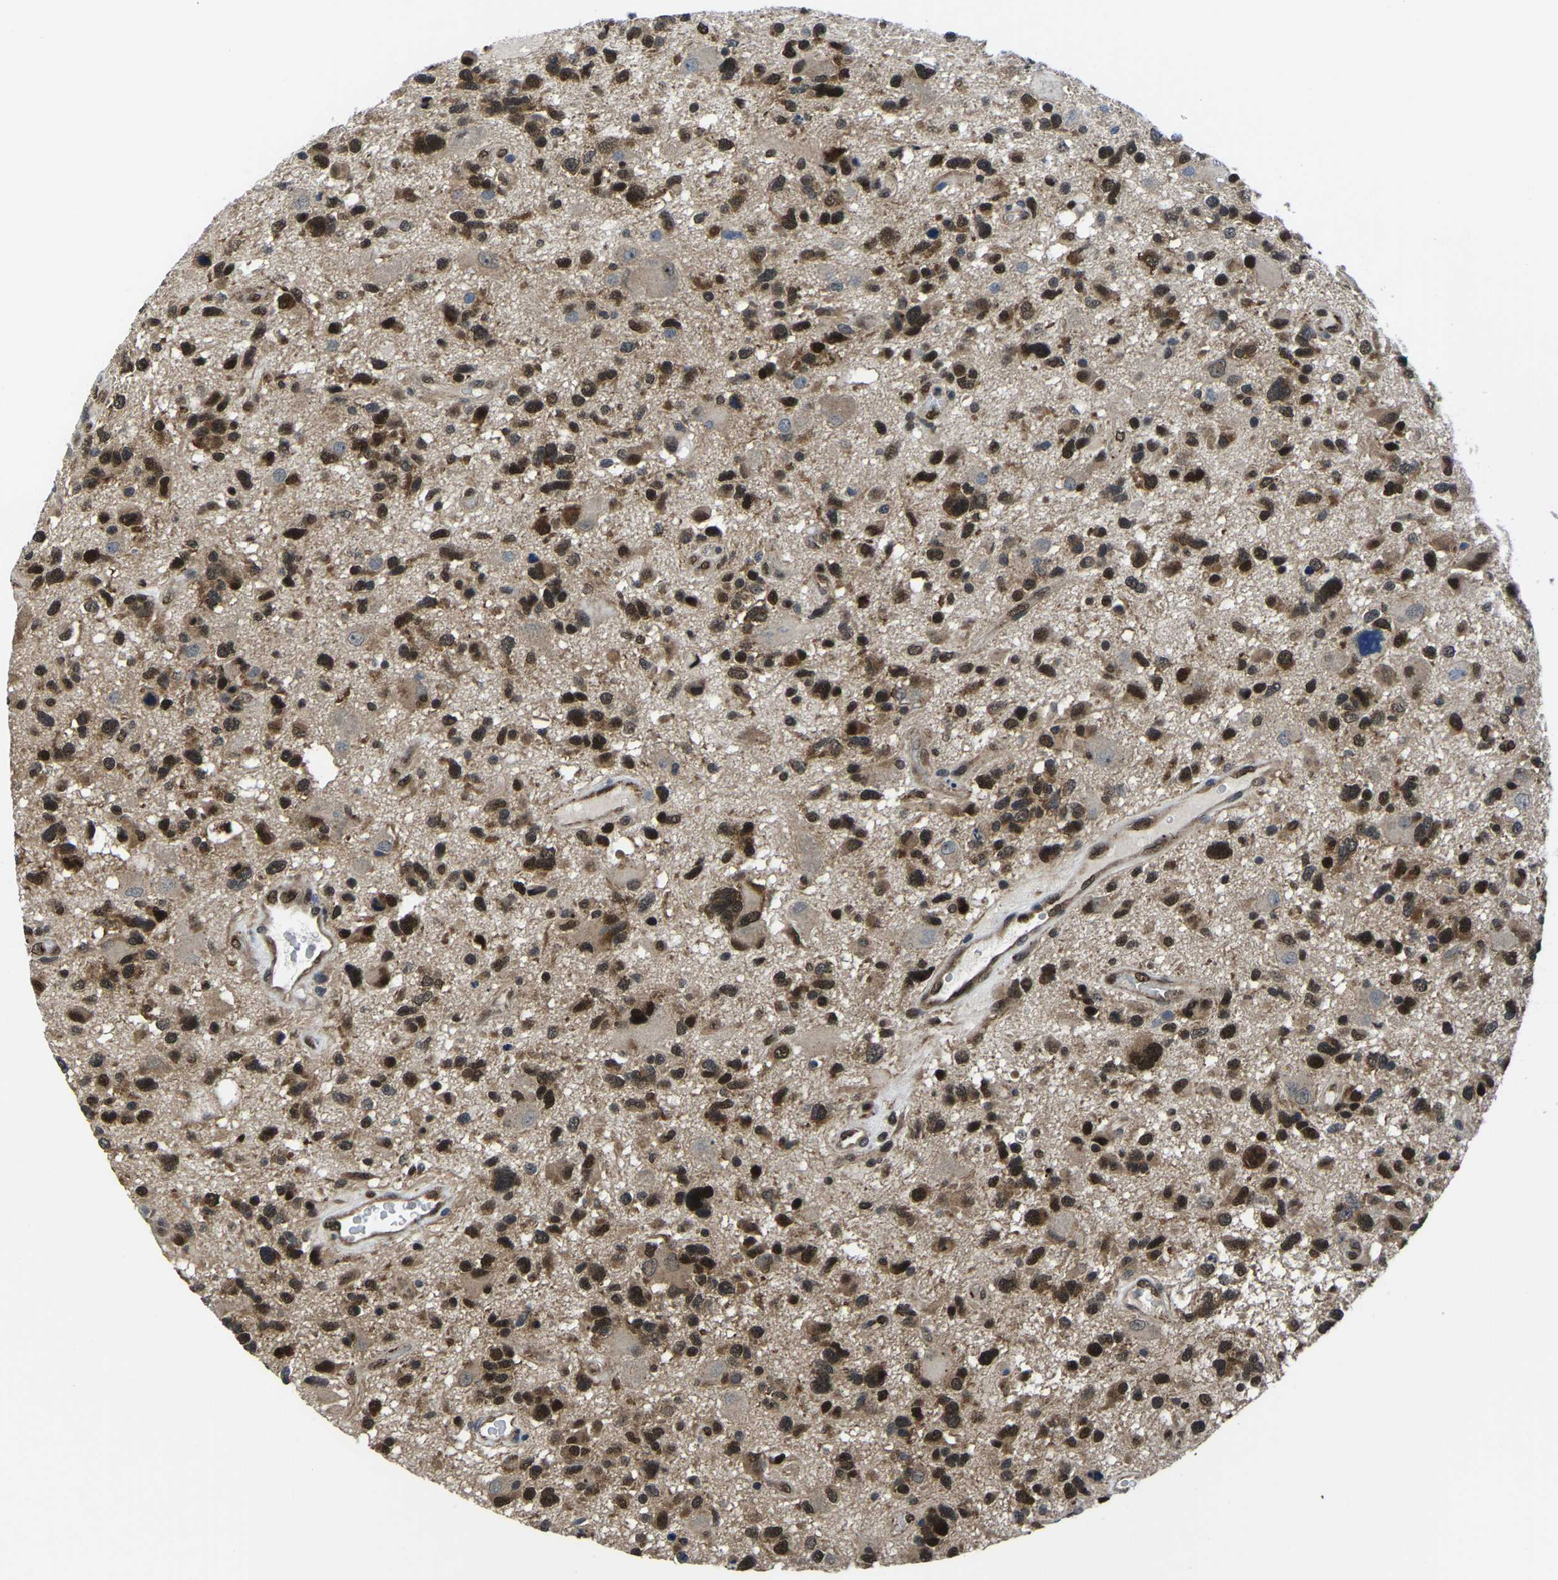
{"staining": {"intensity": "strong", "quantity": ">75%", "location": "cytoplasmic/membranous,nuclear"}, "tissue": "glioma", "cell_type": "Tumor cells", "image_type": "cancer", "snomed": [{"axis": "morphology", "description": "Glioma, malignant, High grade"}, {"axis": "topography", "description": "Brain"}], "caption": "The histopathology image demonstrates immunohistochemical staining of malignant glioma (high-grade). There is strong cytoplasmic/membranous and nuclear positivity is present in about >75% of tumor cells.", "gene": "DFFA", "patient": {"sex": "male", "age": 33}}